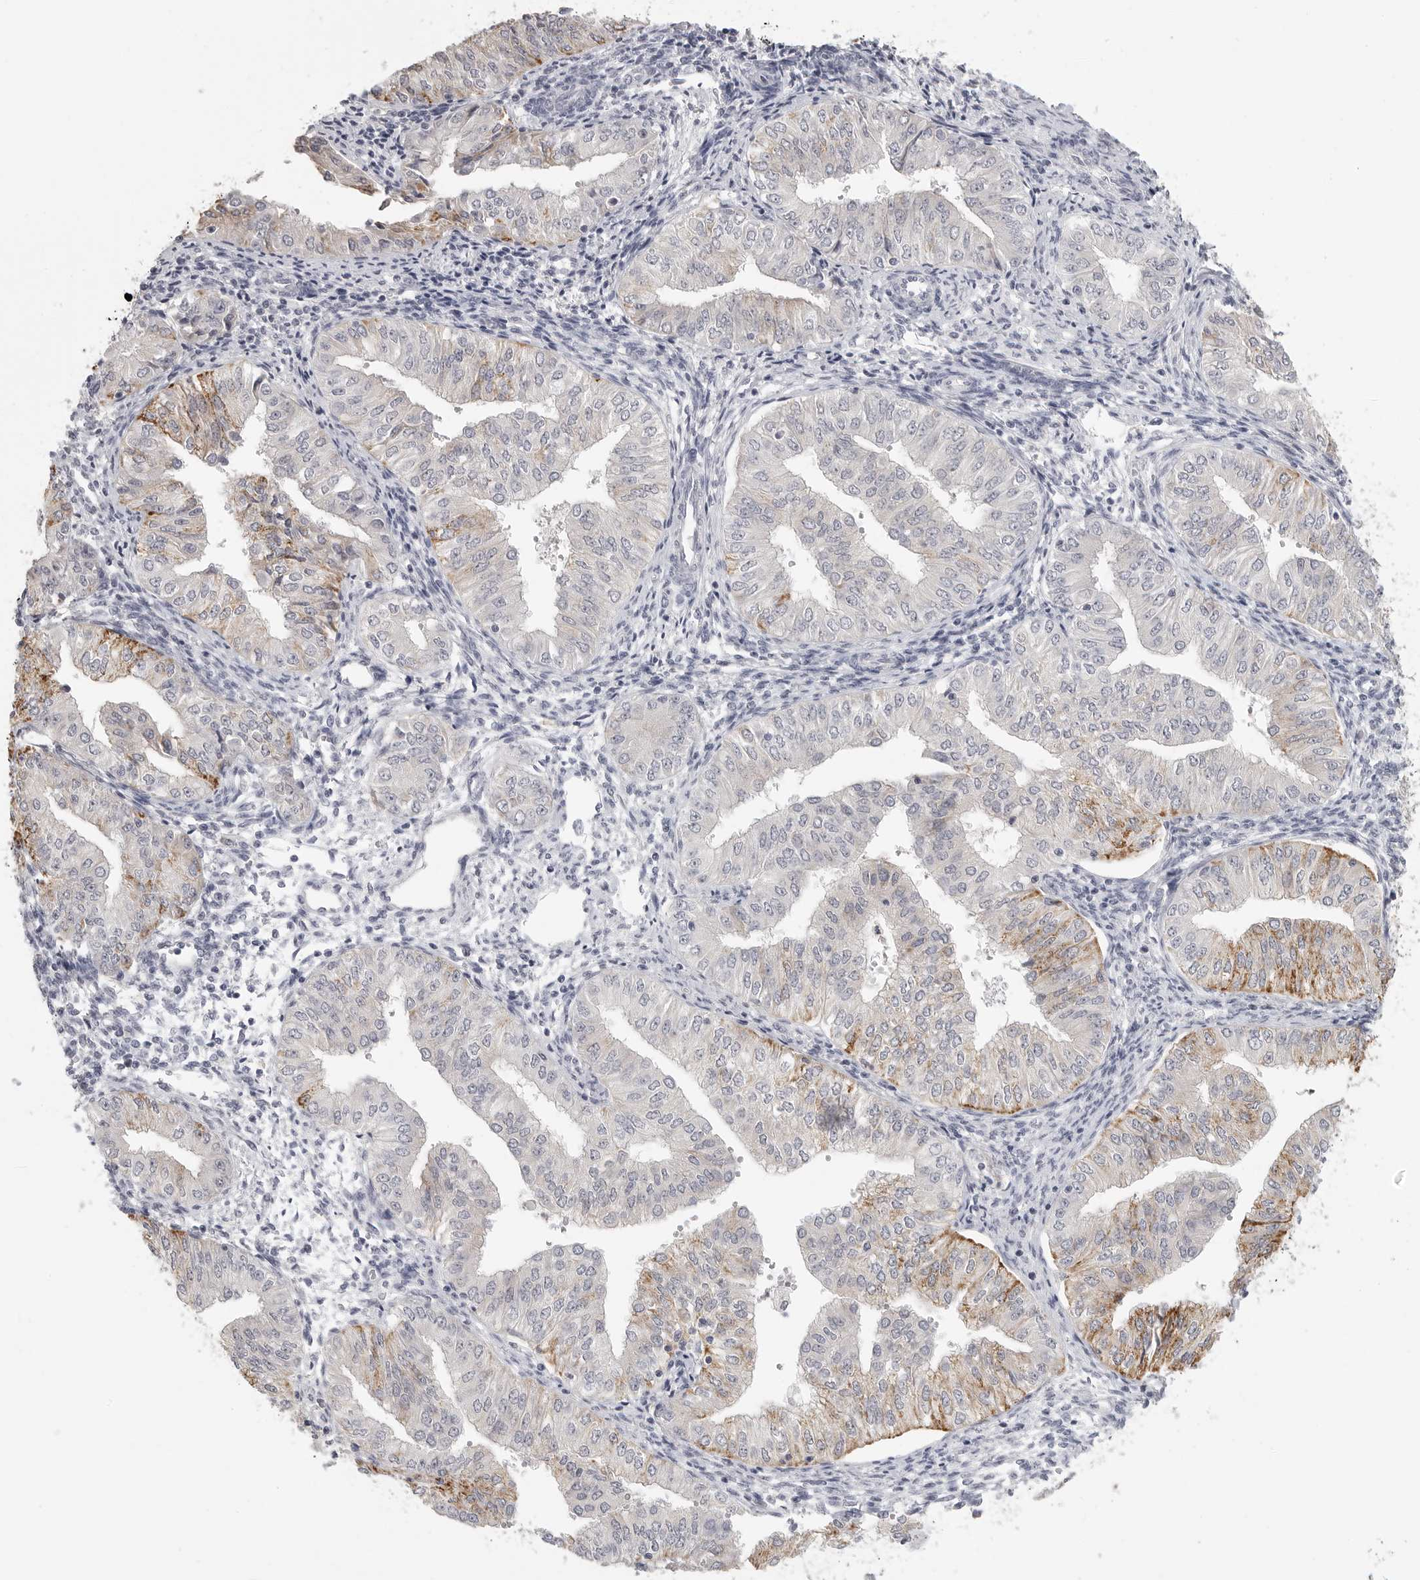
{"staining": {"intensity": "moderate", "quantity": "25%-75%", "location": "cytoplasmic/membranous"}, "tissue": "endometrial cancer", "cell_type": "Tumor cells", "image_type": "cancer", "snomed": [{"axis": "morphology", "description": "Normal tissue, NOS"}, {"axis": "morphology", "description": "Adenocarcinoma, NOS"}, {"axis": "topography", "description": "Endometrium"}], "caption": "Tumor cells display medium levels of moderate cytoplasmic/membranous expression in approximately 25%-75% of cells in endometrial cancer (adenocarcinoma).", "gene": "HMGCS2", "patient": {"sex": "female", "age": 53}}